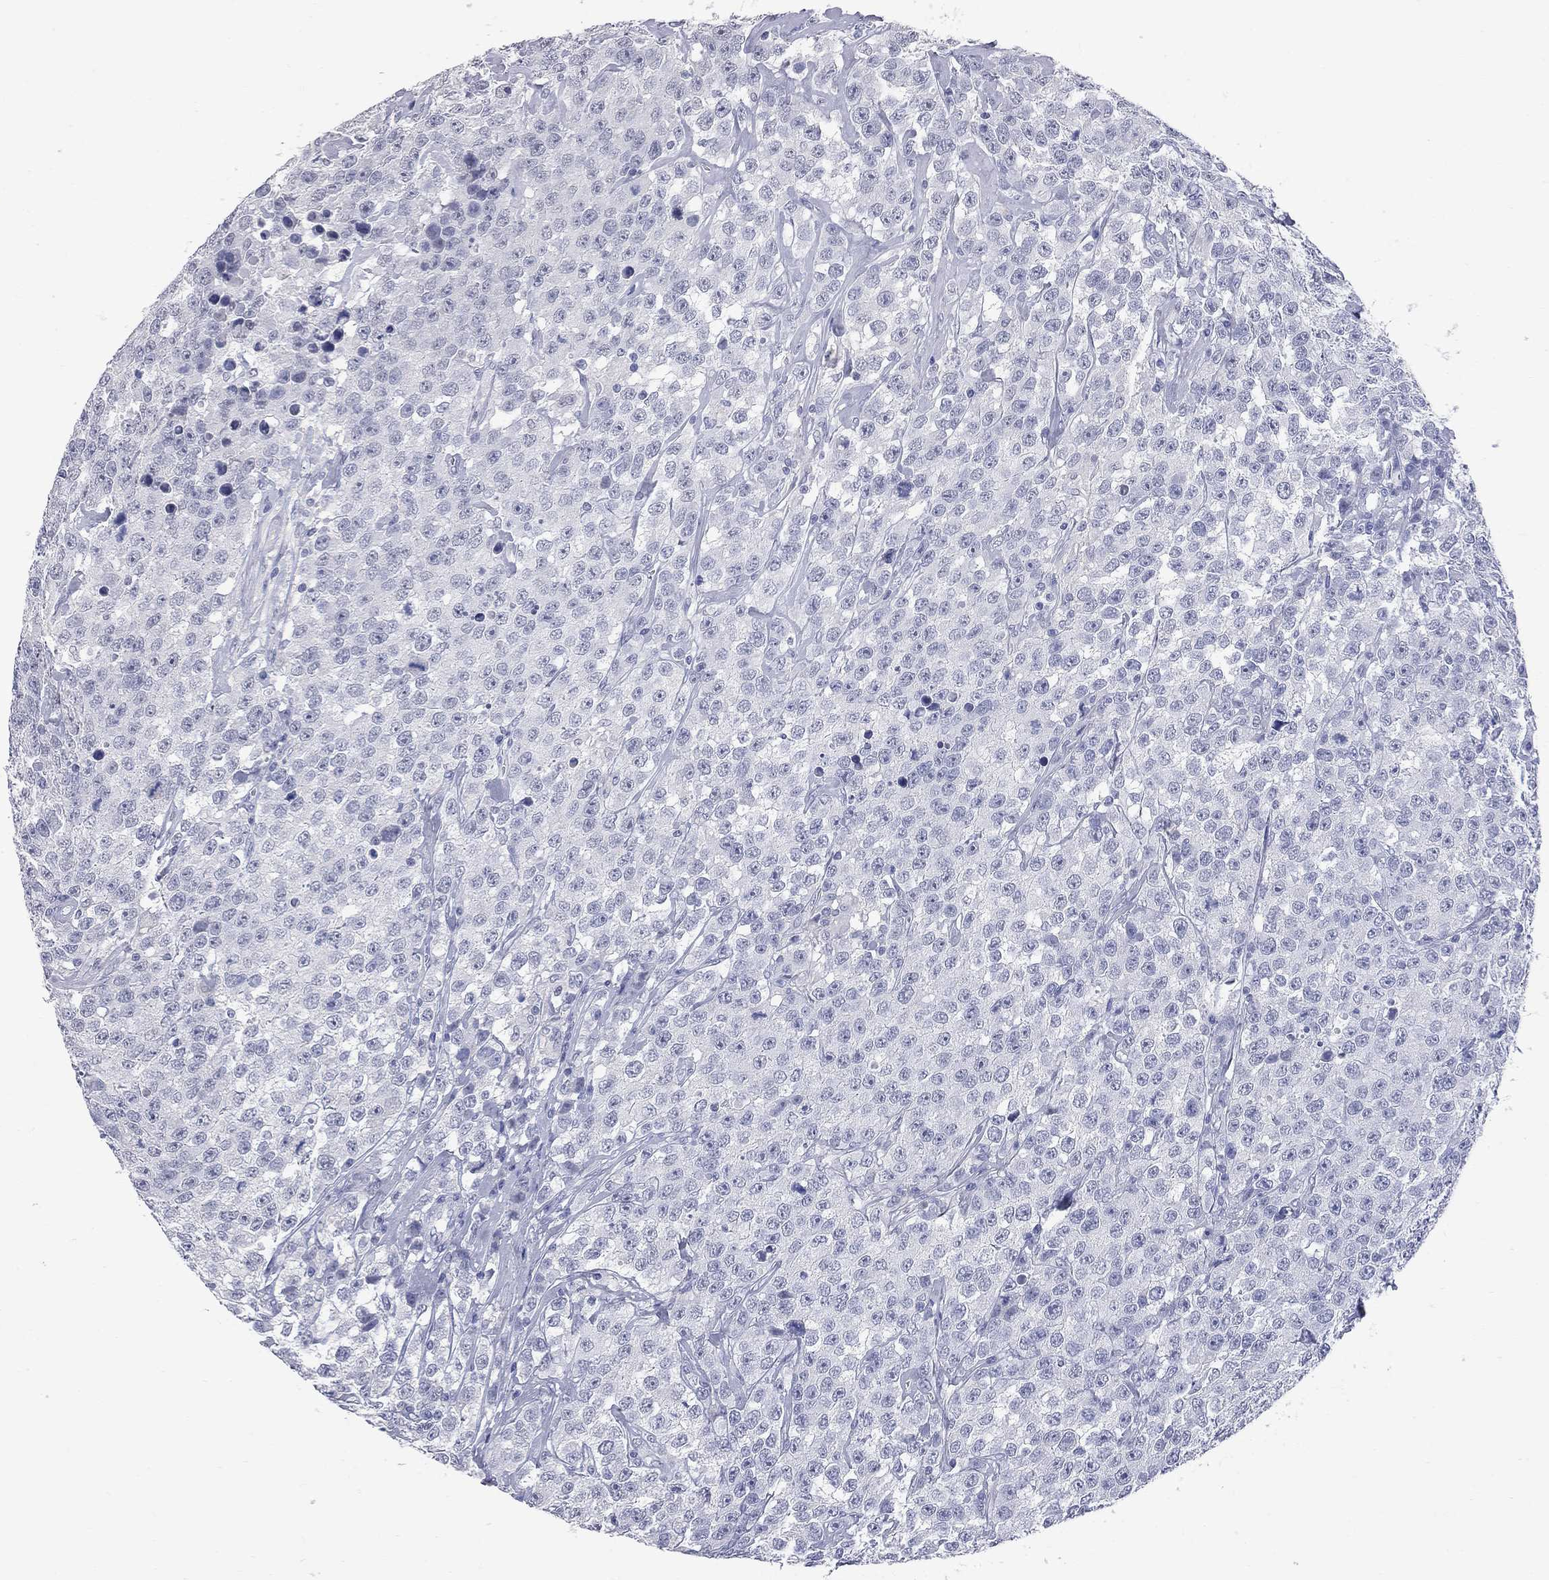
{"staining": {"intensity": "negative", "quantity": "none", "location": "none"}, "tissue": "testis cancer", "cell_type": "Tumor cells", "image_type": "cancer", "snomed": [{"axis": "morphology", "description": "Seminoma, NOS"}, {"axis": "topography", "description": "Testis"}], "caption": "Testis cancer (seminoma) was stained to show a protein in brown. There is no significant expression in tumor cells.", "gene": "FAM221B", "patient": {"sex": "male", "age": 59}}